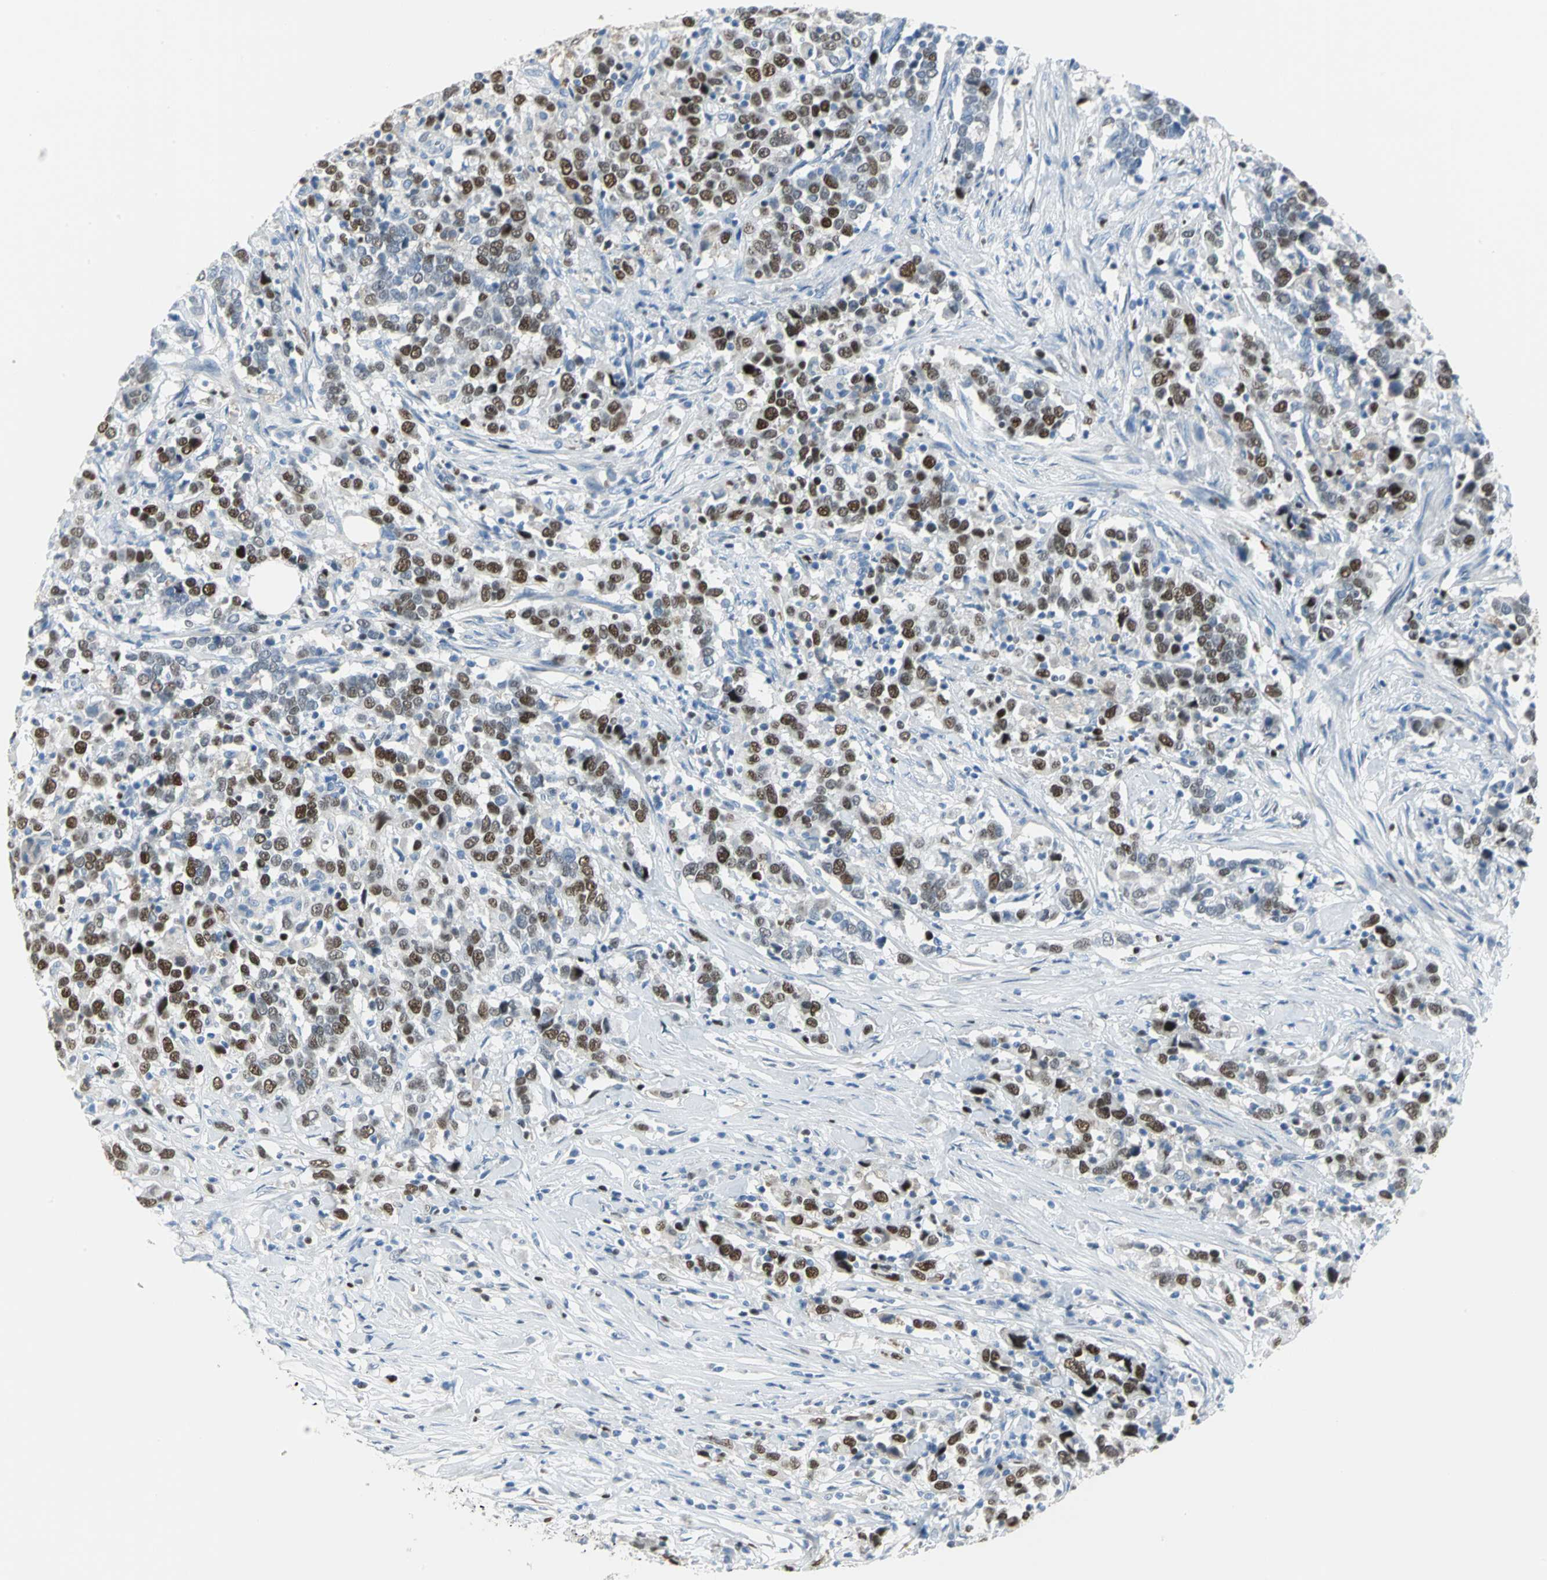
{"staining": {"intensity": "strong", "quantity": ">75%", "location": "nuclear"}, "tissue": "urothelial cancer", "cell_type": "Tumor cells", "image_type": "cancer", "snomed": [{"axis": "morphology", "description": "Urothelial carcinoma, High grade"}, {"axis": "topography", "description": "Urinary bladder"}], "caption": "Protein expression analysis of human urothelial cancer reveals strong nuclear staining in approximately >75% of tumor cells. The protein is shown in brown color, while the nuclei are stained blue.", "gene": "MCM4", "patient": {"sex": "male", "age": 61}}